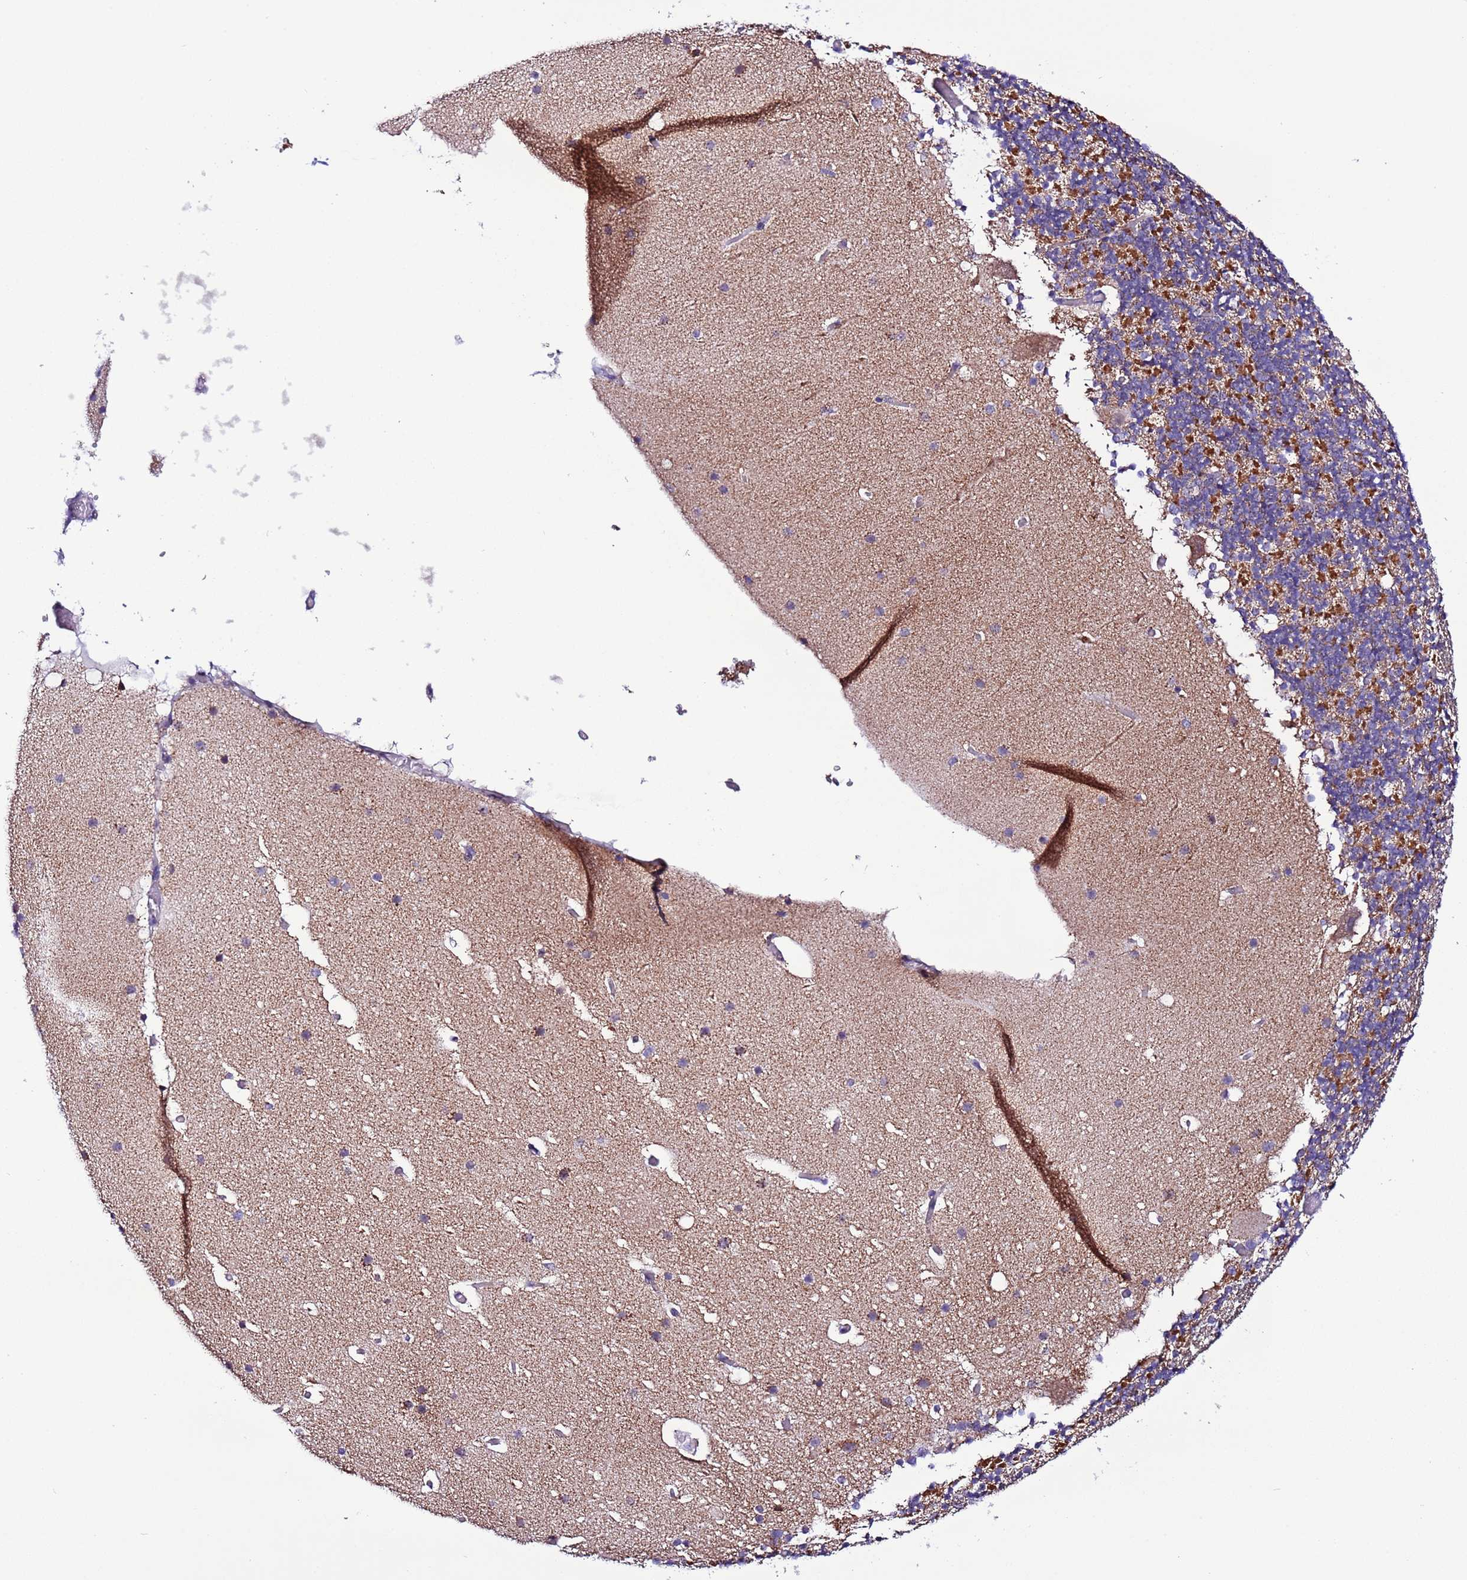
{"staining": {"intensity": "moderate", "quantity": "25%-75%", "location": "cytoplasmic/membranous"}, "tissue": "cerebellum", "cell_type": "Cells in granular layer", "image_type": "normal", "snomed": [{"axis": "morphology", "description": "Normal tissue, NOS"}, {"axis": "topography", "description": "Cerebellum"}], "caption": "Moderate cytoplasmic/membranous expression is present in approximately 25%-75% of cells in granular layer in benign cerebellum. Using DAB (3,3'-diaminobenzidine) (brown) and hematoxylin (blue) stains, captured at high magnification using brightfield microscopy.", "gene": "UEVLD", "patient": {"sex": "male", "age": 57}}